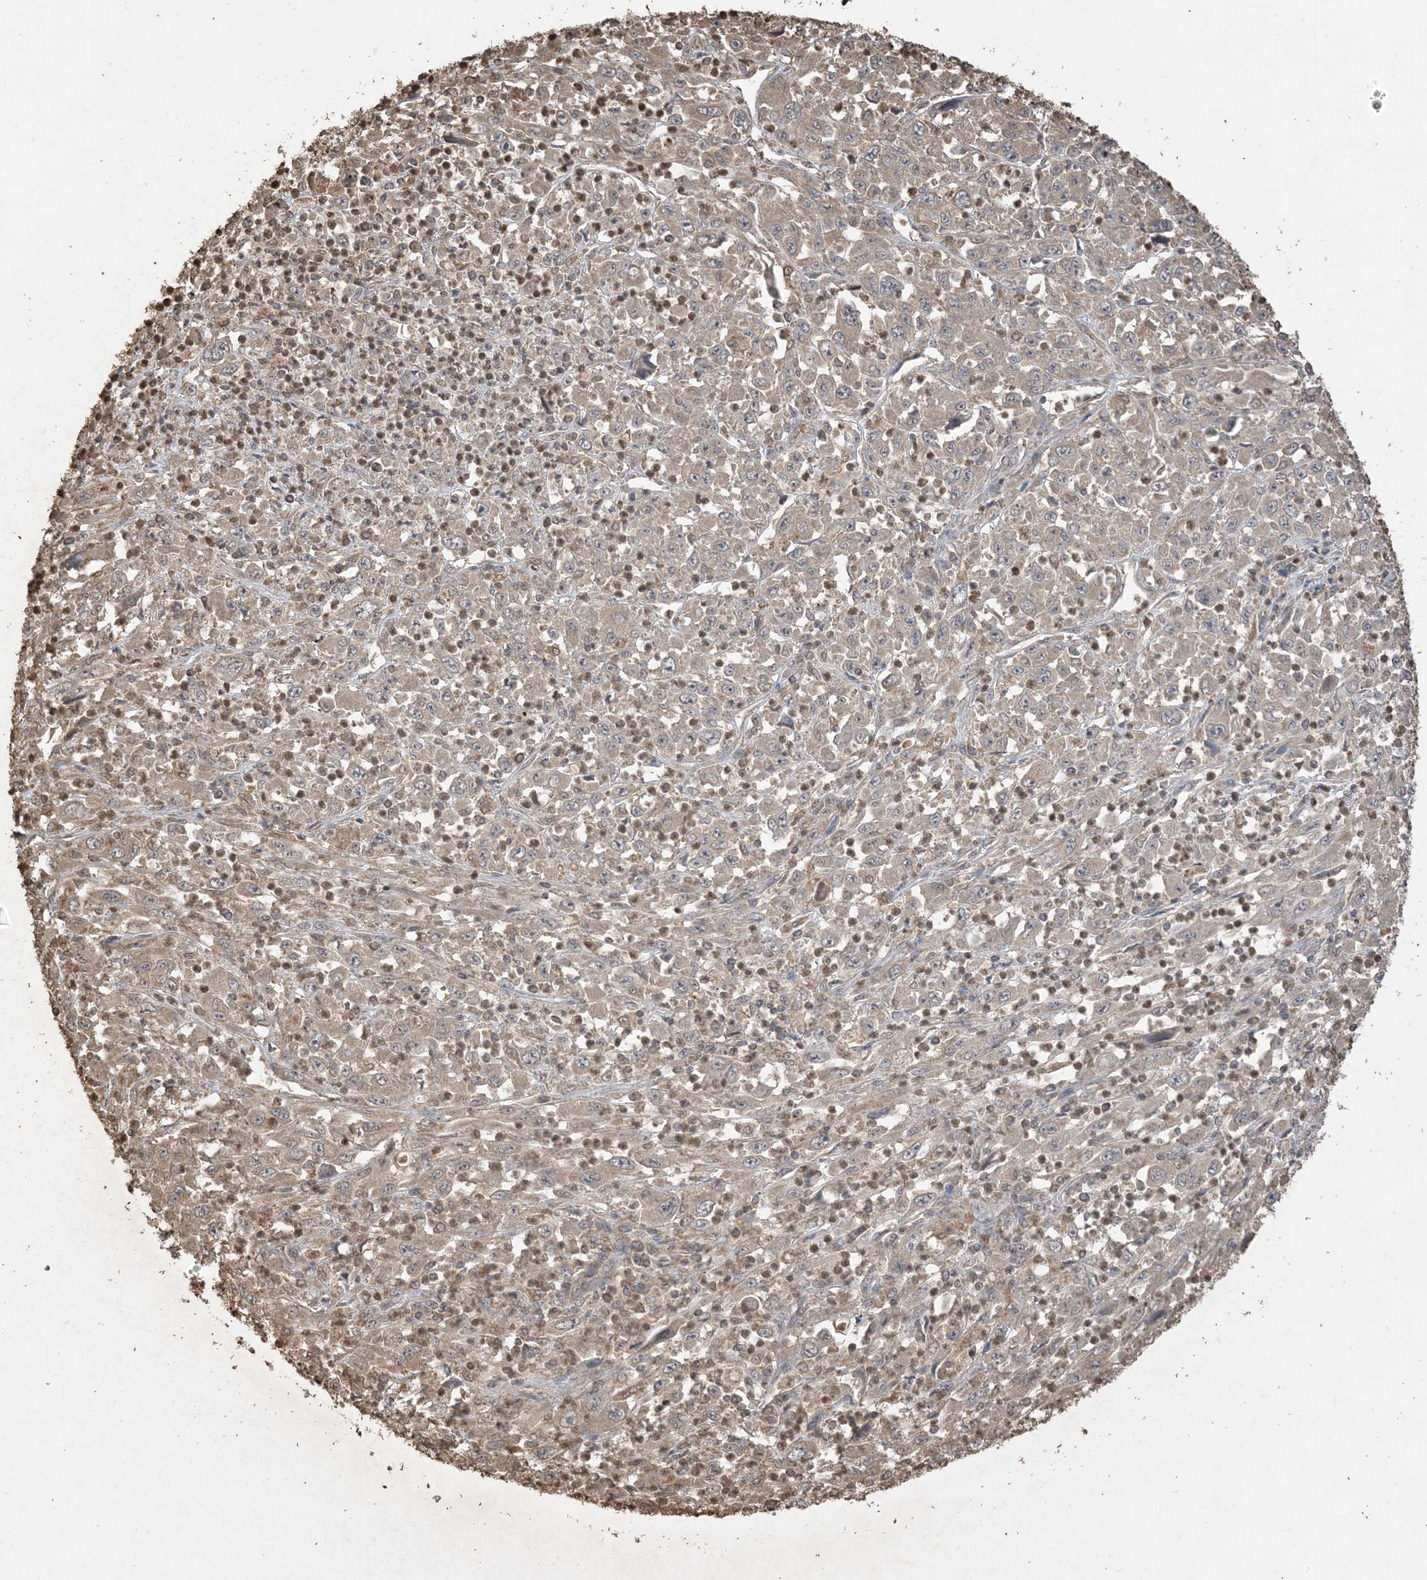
{"staining": {"intensity": "weak", "quantity": "25%-75%", "location": "cytoplasmic/membranous"}, "tissue": "melanoma", "cell_type": "Tumor cells", "image_type": "cancer", "snomed": [{"axis": "morphology", "description": "Malignant melanoma, Metastatic site"}, {"axis": "topography", "description": "Skin"}], "caption": "High-power microscopy captured an IHC histopathology image of malignant melanoma (metastatic site), revealing weak cytoplasmic/membranous positivity in approximately 25%-75% of tumor cells.", "gene": "HPS4", "patient": {"sex": "female", "age": 56}}